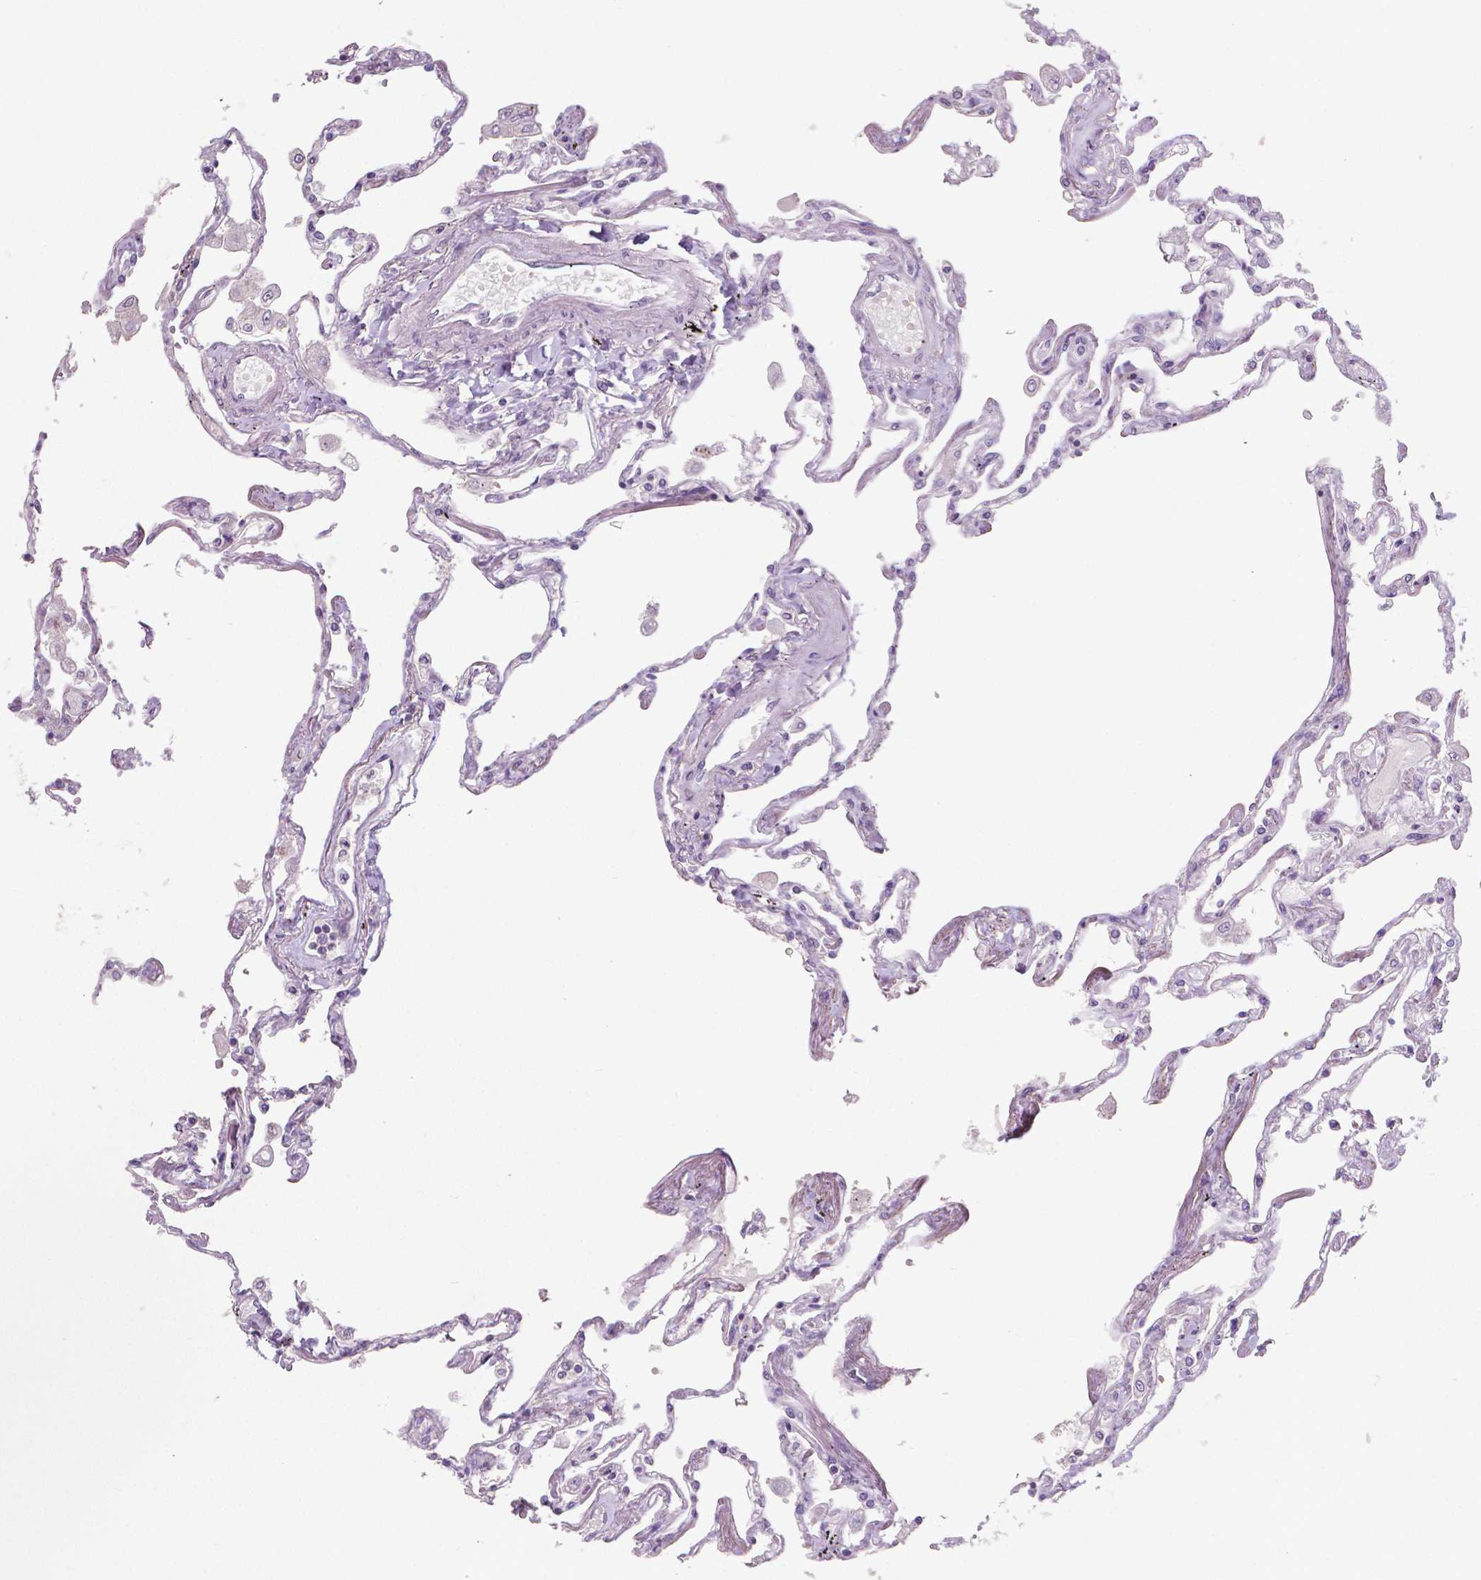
{"staining": {"intensity": "negative", "quantity": "none", "location": "none"}, "tissue": "lung", "cell_type": "Alveolar cells", "image_type": "normal", "snomed": [{"axis": "morphology", "description": "Normal tissue, NOS"}, {"axis": "morphology", "description": "Adenocarcinoma, NOS"}, {"axis": "topography", "description": "Cartilage tissue"}, {"axis": "topography", "description": "Lung"}], "caption": "Immunohistochemistry (IHC) histopathology image of unremarkable lung: lung stained with DAB (3,3'-diaminobenzidine) demonstrates no significant protein staining in alveolar cells.", "gene": "CRMP1", "patient": {"sex": "female", "age": 67}}